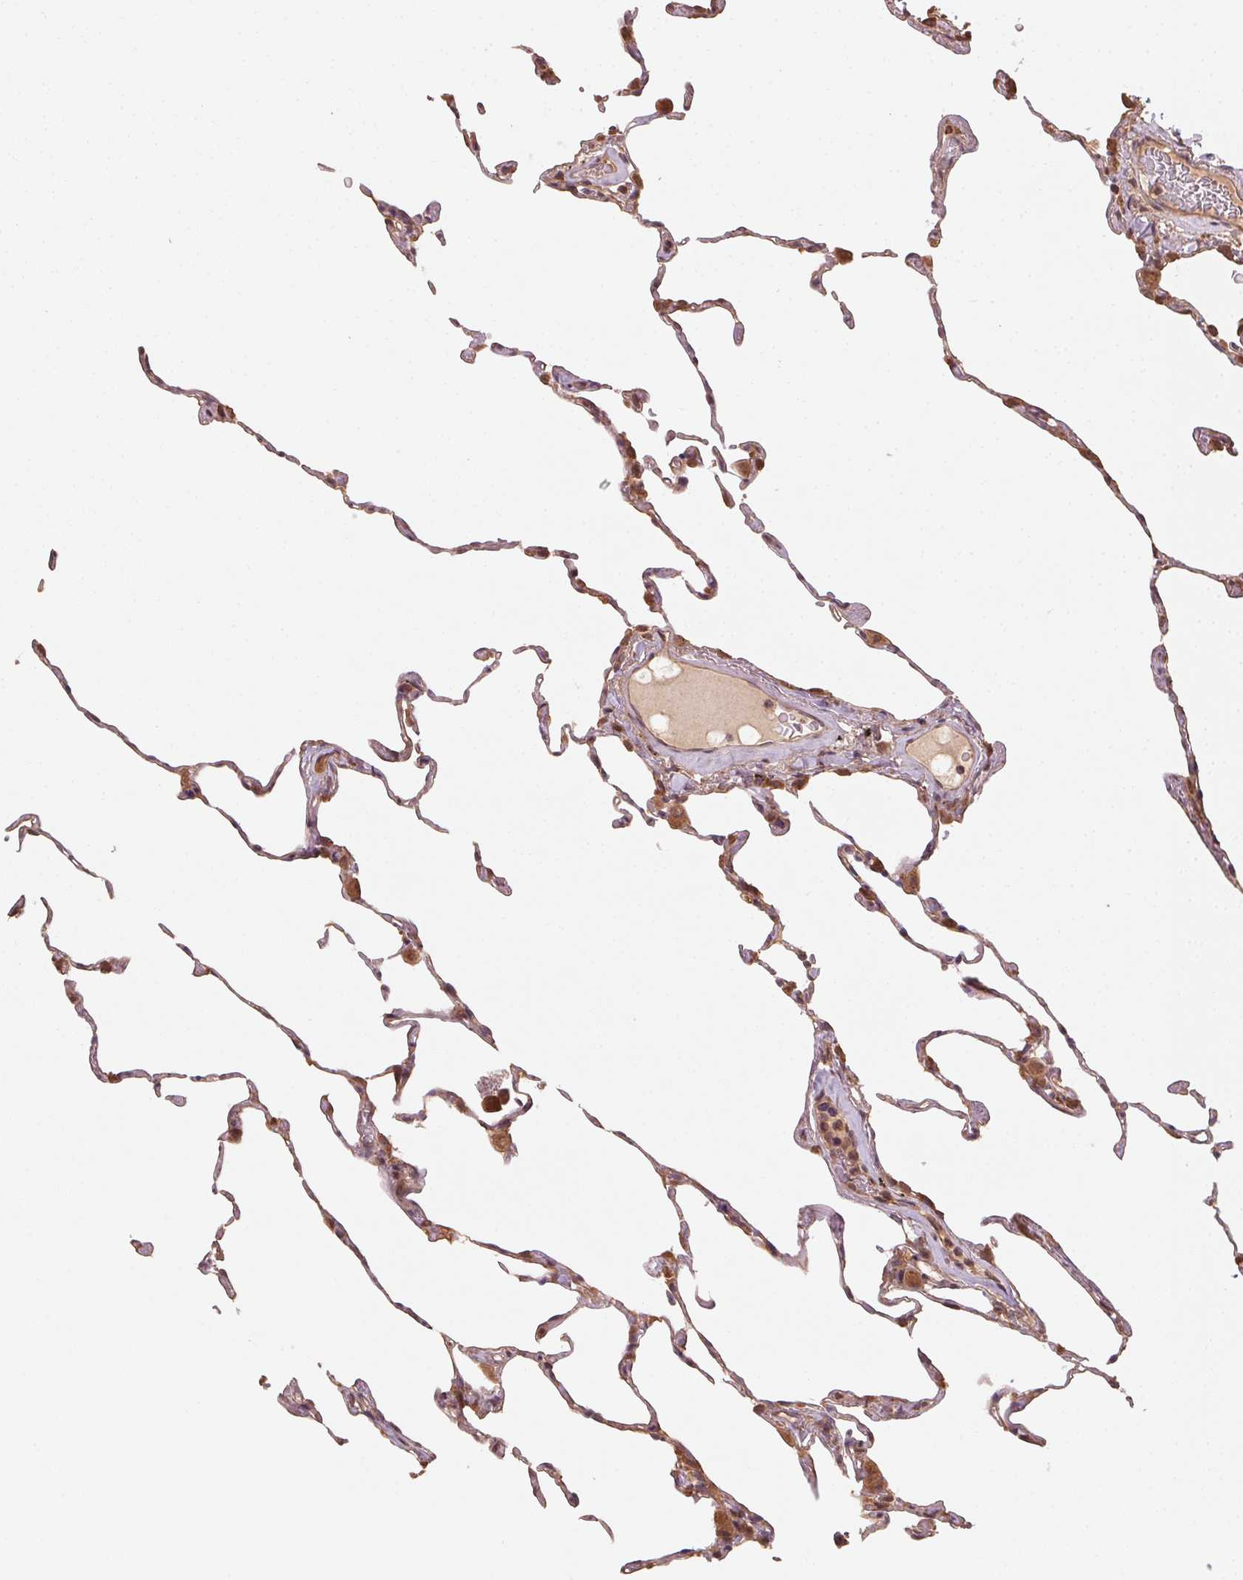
{"staining": {"intensity": "moderate", "quantity": ">75%", "location": "cytoplasmic/membranous"}, "tissue": "lung", "cell_type": "Alveolar cells", "image_type": "normal", "snomed": [{"axis": "morphology", "description": "Normal tissue, NOS"}, {"axis": "topography", "description": "Lung"}], "caption": "Immunohistochemical staining of unremarkable human lung exhibits >75% levels of moderate cytoplasmic/membranous protein positivity in about >75% of alveolar cells.", "gene": "WBP2", "patient": {"sex": "female", "age": 57}}